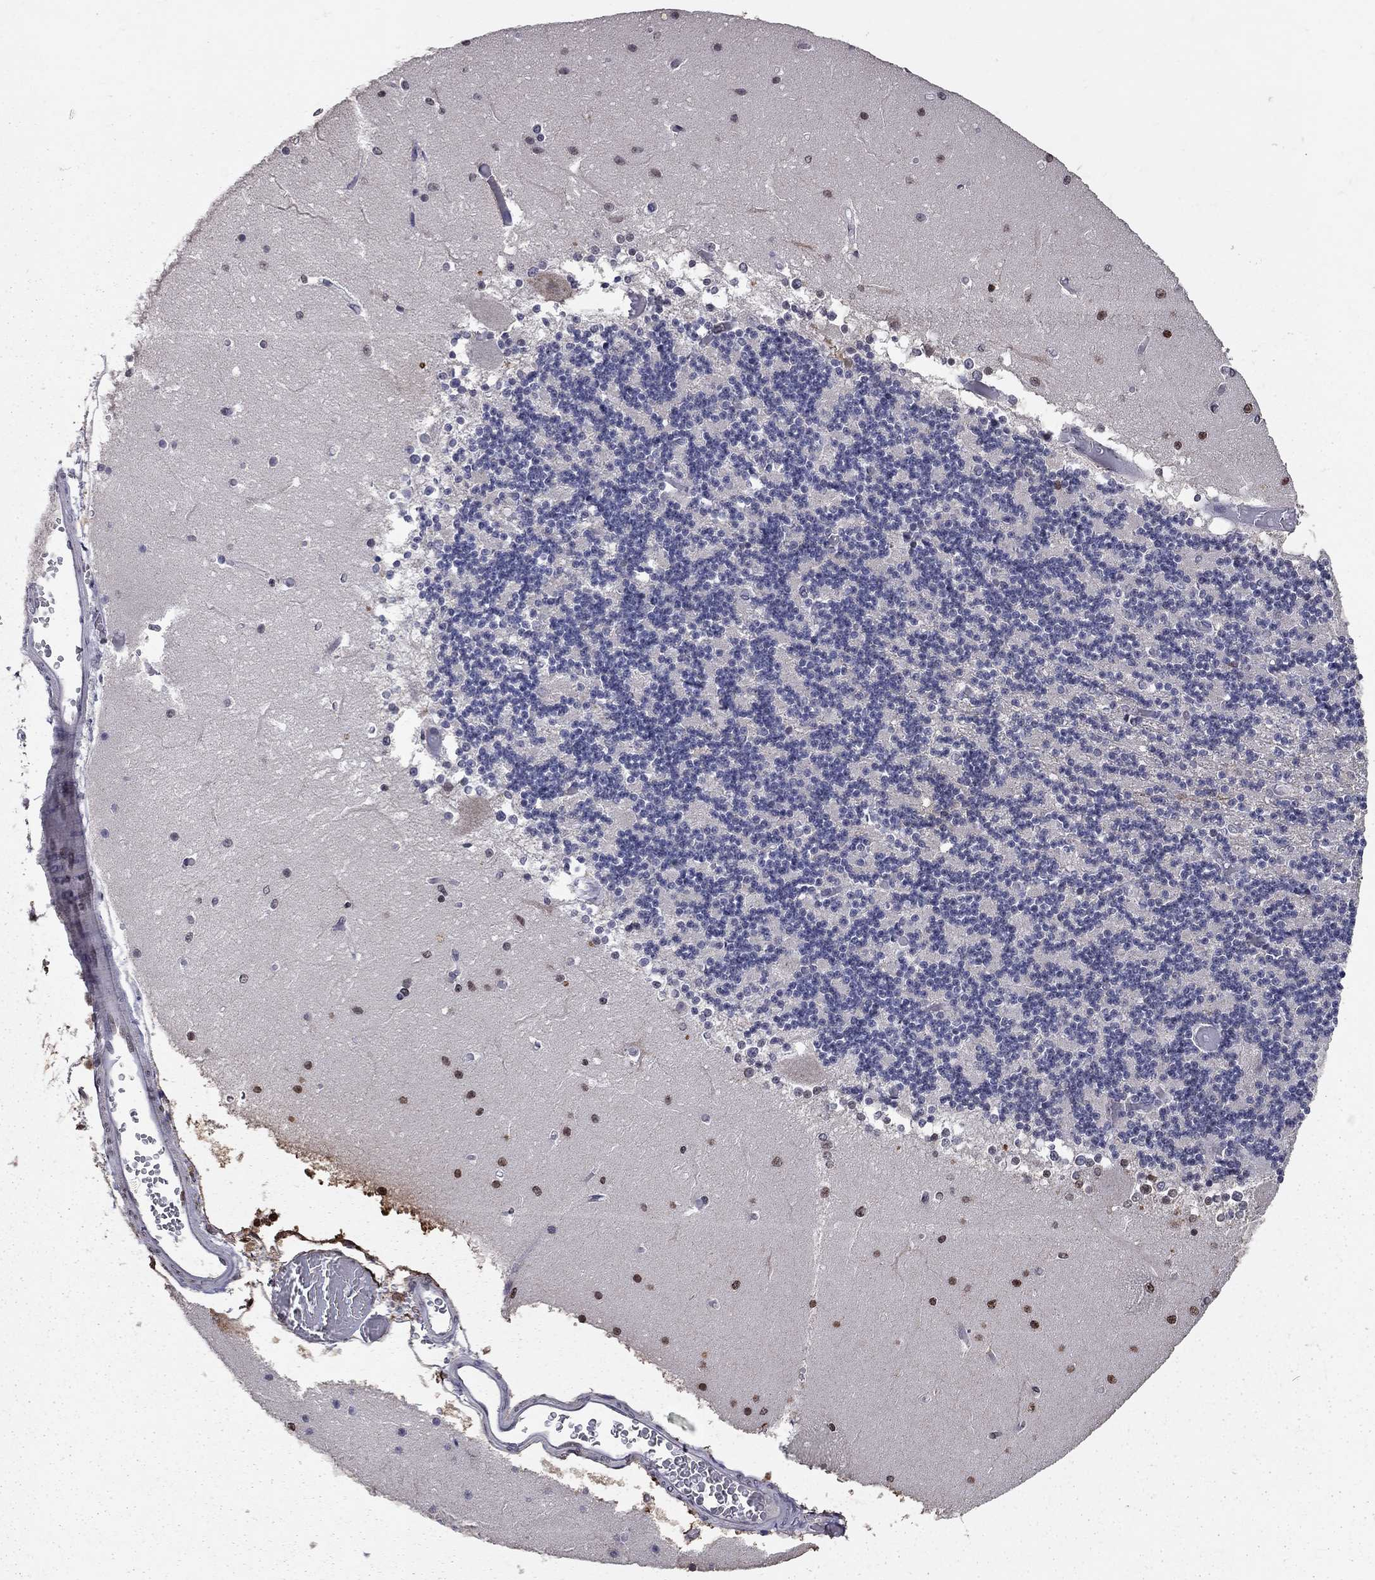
{"staining": {"intensity": "negative", "quantity": "none", "location": "none"}, "tissue": "cerebellum", "cell_type": "Cells in granular layer", "image_type": "normal", "snomed": [{"axis": "morphology", "description": "Normal tissue, NOS"}, {"axis": "topography", "description": "Cerebellum"}], "caption": "Human cerebellum stained for a protein using immunohistochemistry (IHC) exhibits no staining in cells in granular layer.", "gene": "HDAC3", "patient": {"sex": "female", "age": 28}}